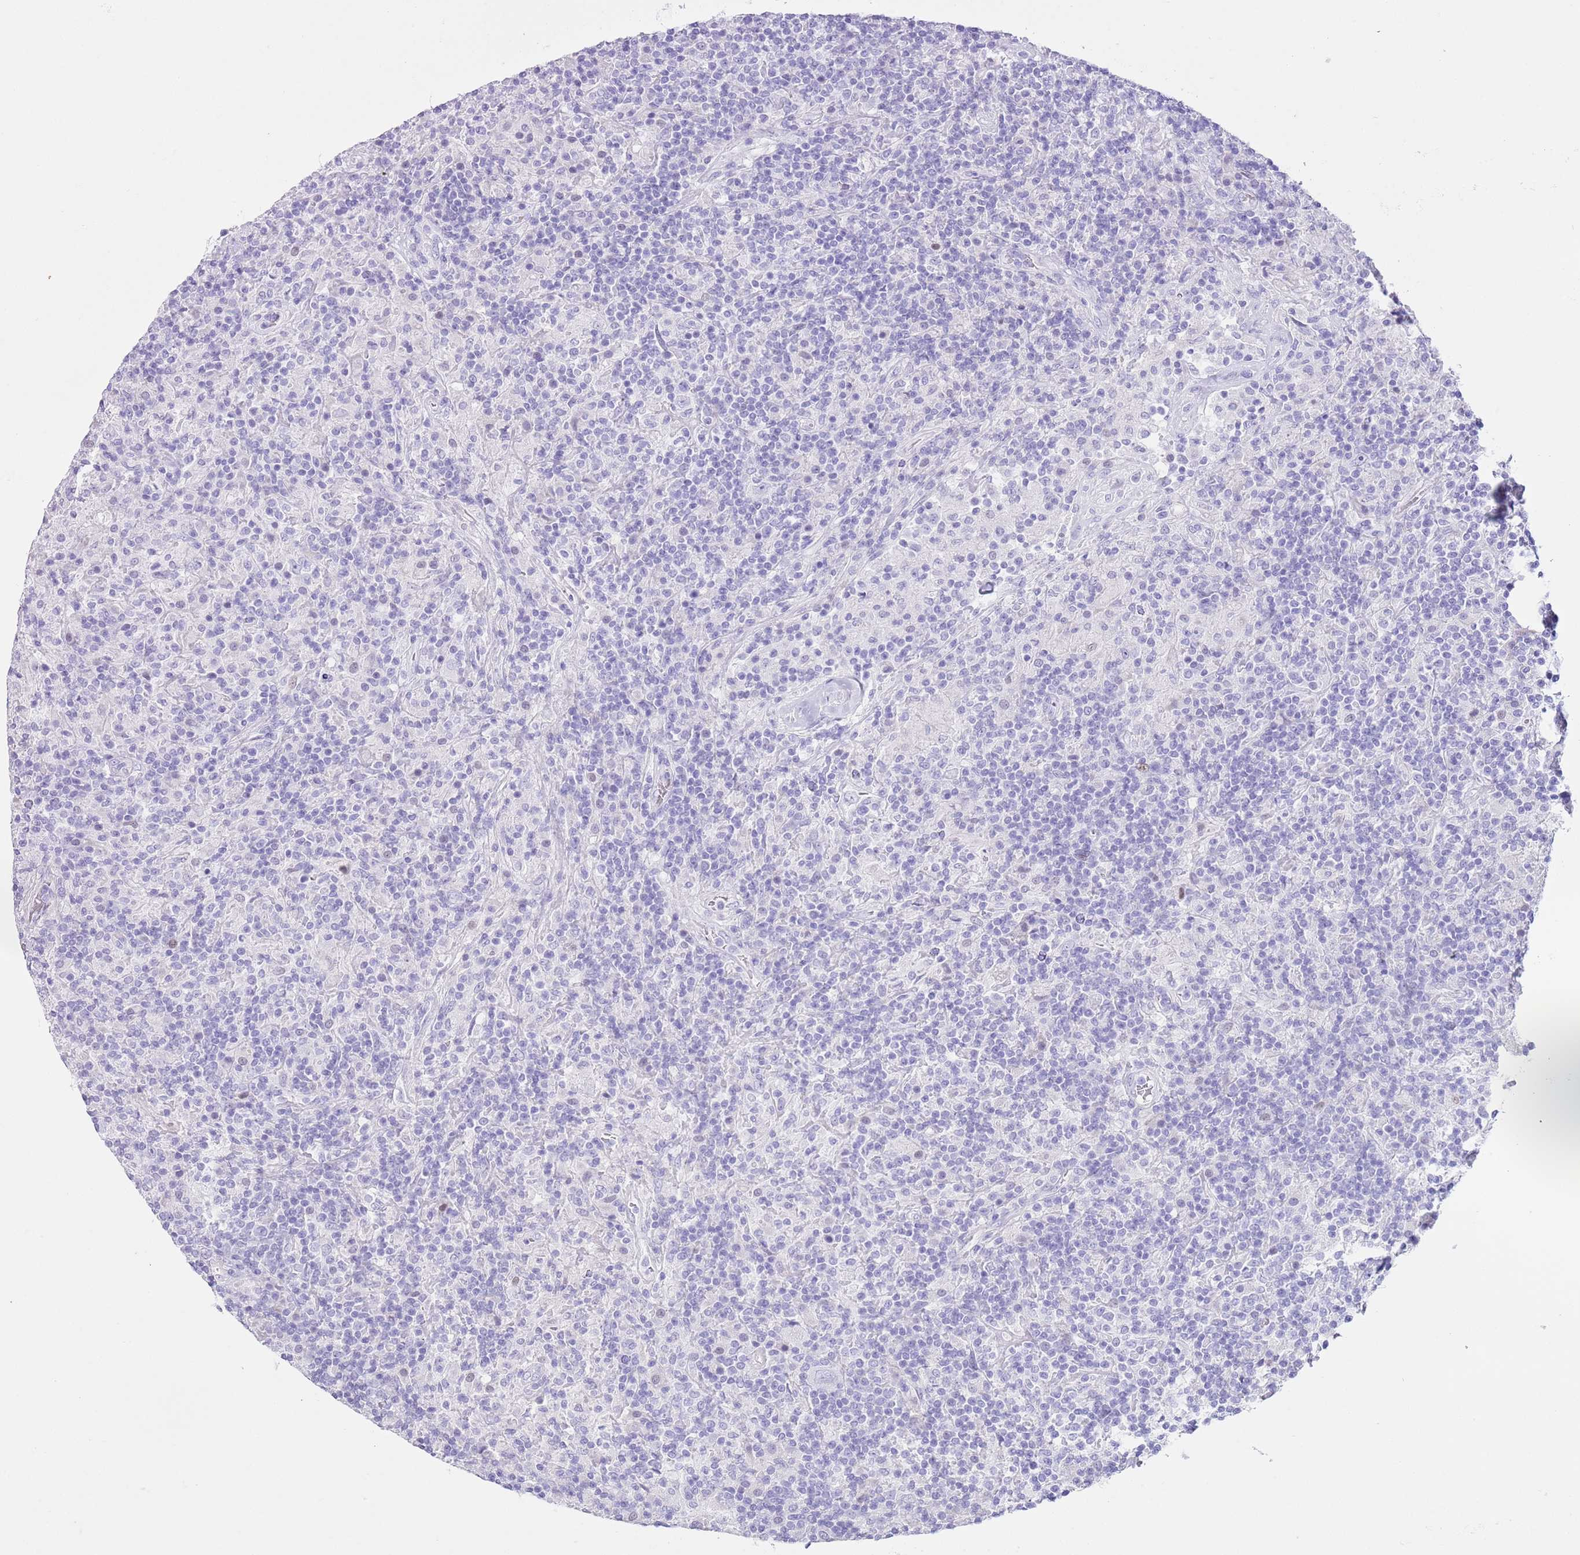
{"staining": {"intensity": "negative", "quantity": "none", "location": "none"}, "tissue": "lymphoma", "cell_type": "Tumor cells", "image_type": "cancer", "snomed": [{"axis": "morphology", "description": "Hodgkin's disease, NOS"}, {"axis": "topography", "description": "Lymph node"}], "caption": "Immunohistochemical staining of human lymphoma shows no significant expression in tumor cells.", "gene": "SLC7A14", "patient": {"sex": "male", "age": 70}}